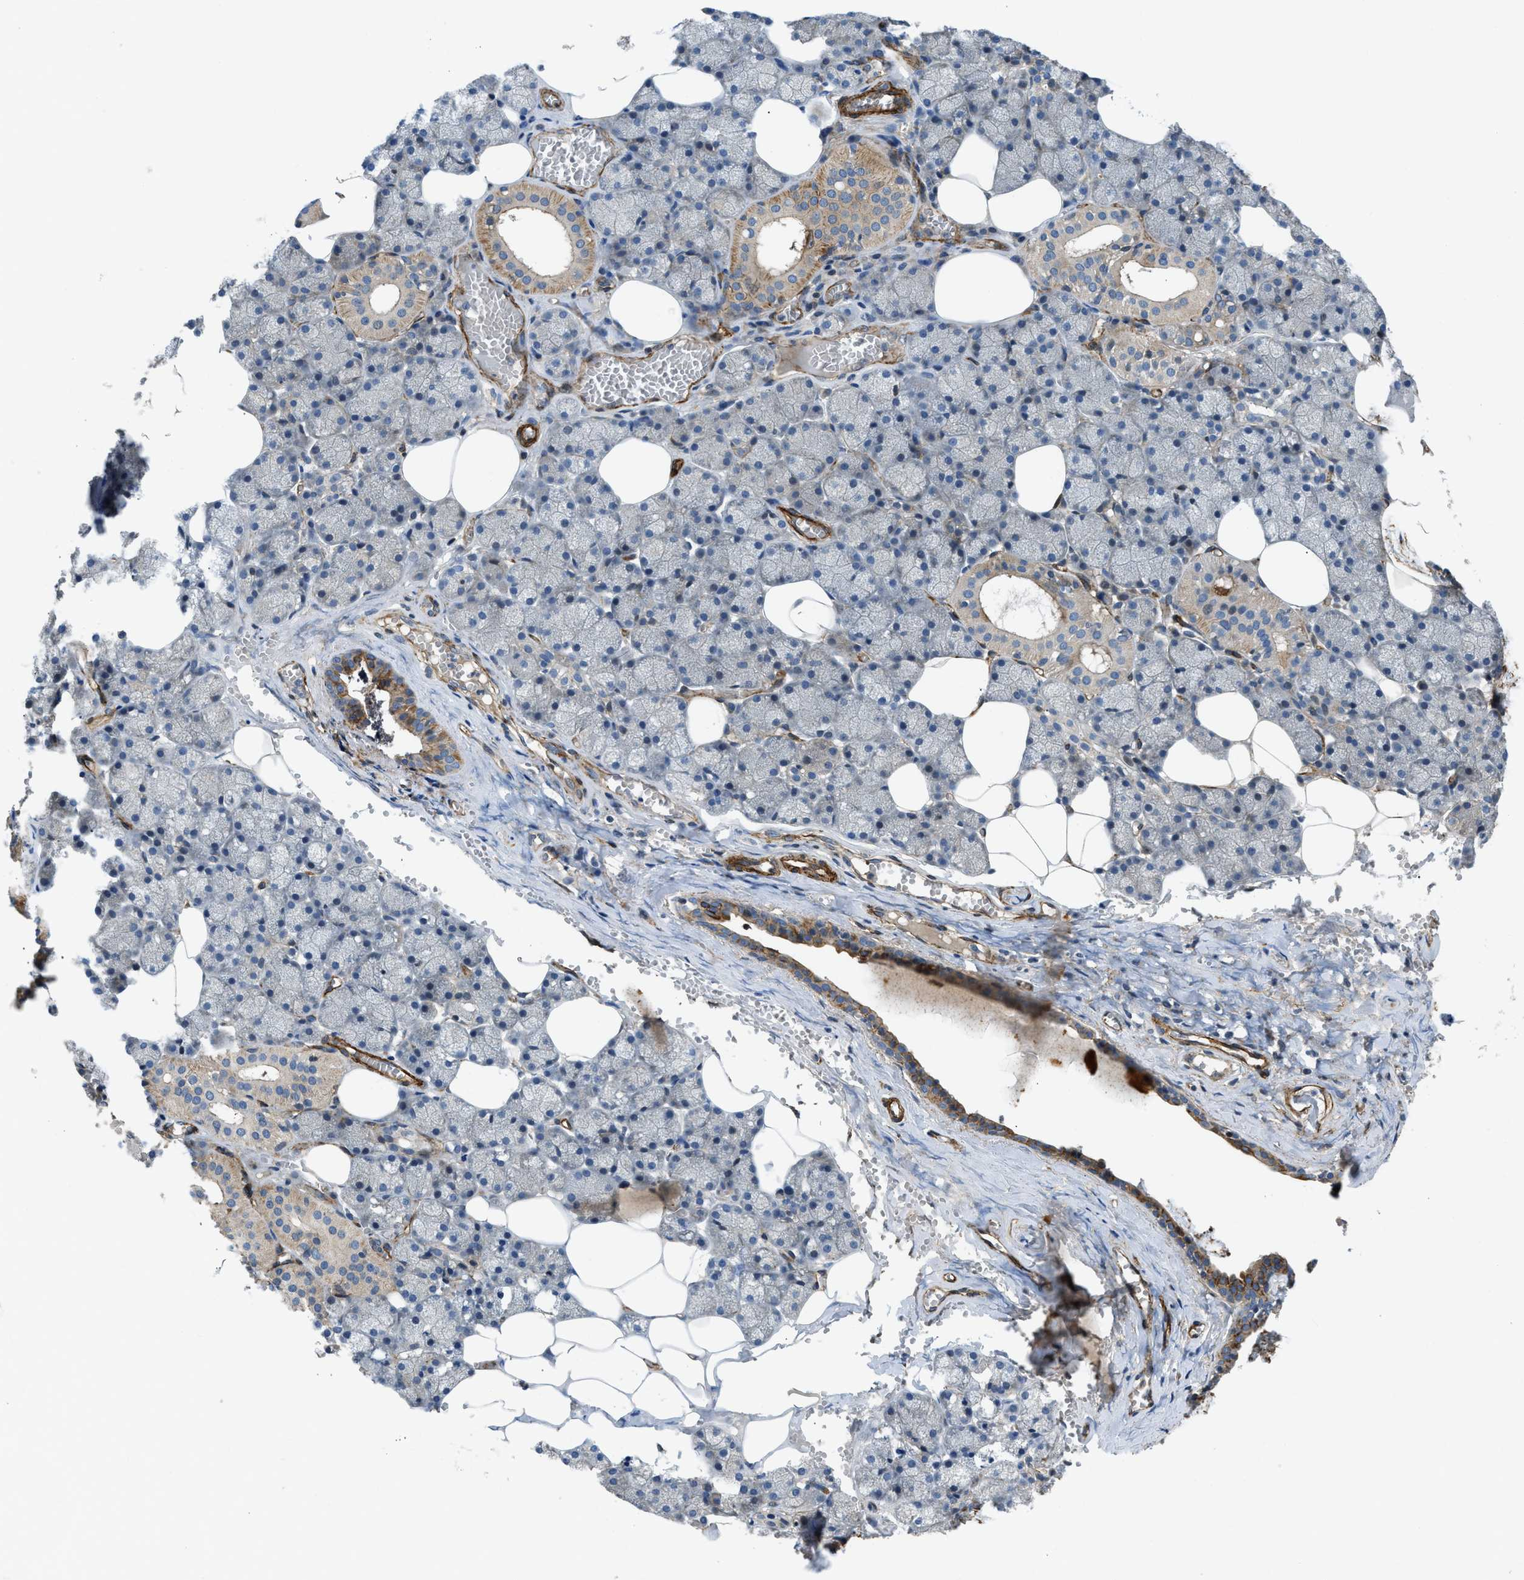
{"staining": {"intensity": "moderate", "quantity": "25%-75%", "location": "cytoplasmic/membranous"}, "tissue": "salivary gland", "cell_type": "Glandular cells", "image_type": "normal", "snomed": [{"axis": "morphology", "description": "Normal tissue, NOS"}, {"axis": "topography", "description": "Salivary gland"}], "caption": "This is a photomicrograph of immunohistochemistry staining of unremarkable salivary gland, which shows moderate positivity in the cytoplasmic/membranous of glandular cells.", "gene": "NYNRIN", "patient": {"sex": "male", "age": 62}}